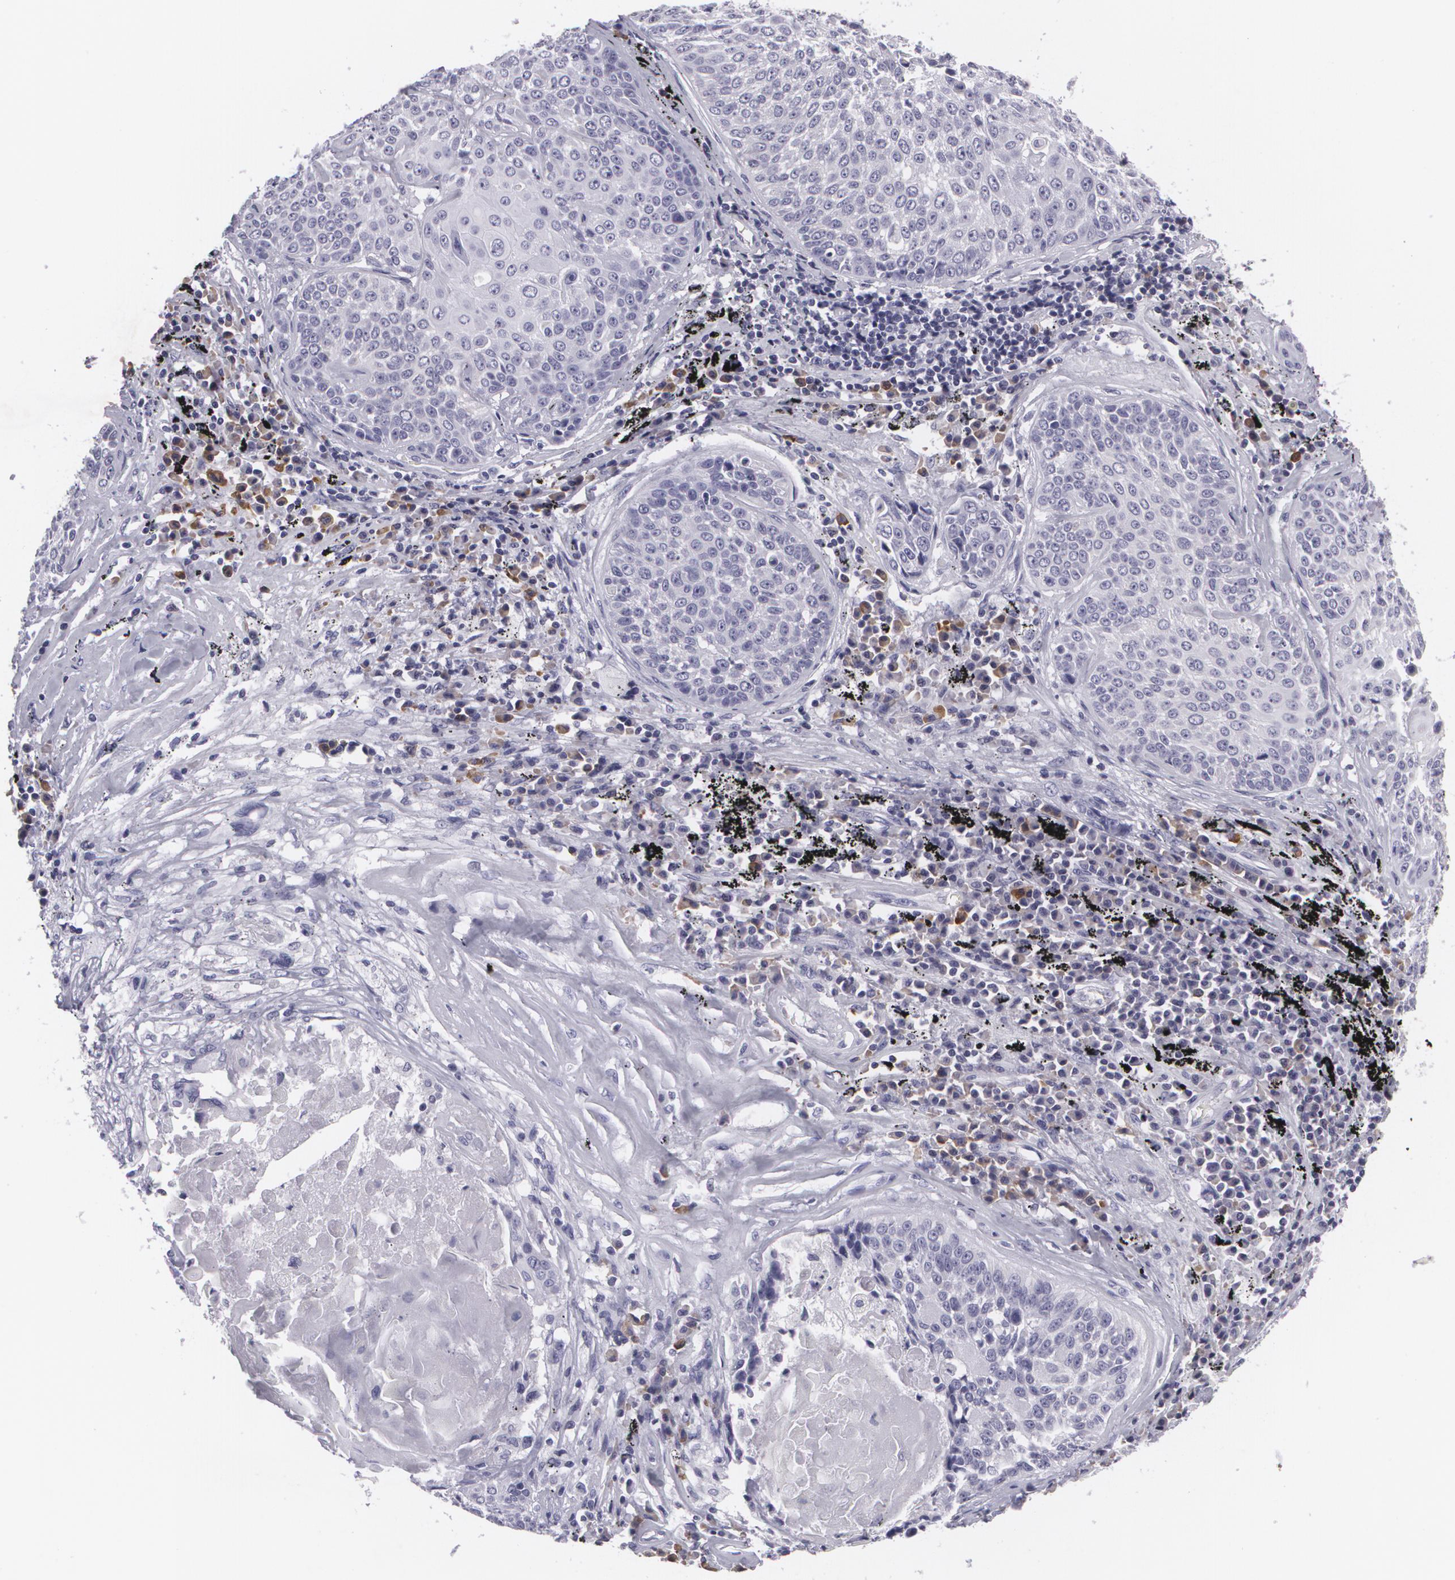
{"staining": {"intensity": "negative", "quantity": "none", "location": "none"}, "tissue": "lung cancer", "cell_type": "Tumor cells", "image_type": "cancer", "snomed": [{"axis": "morphology", "description": "Adenocarcinoma, NOS"}, {"axis": "topography", "description": "Lung"}], "caption": "There is no significant staining in tumor cells of lung cancer (adenocarcinoma).", "gene": "MAP2", "patient": {"sex": "male", "age": 60}}